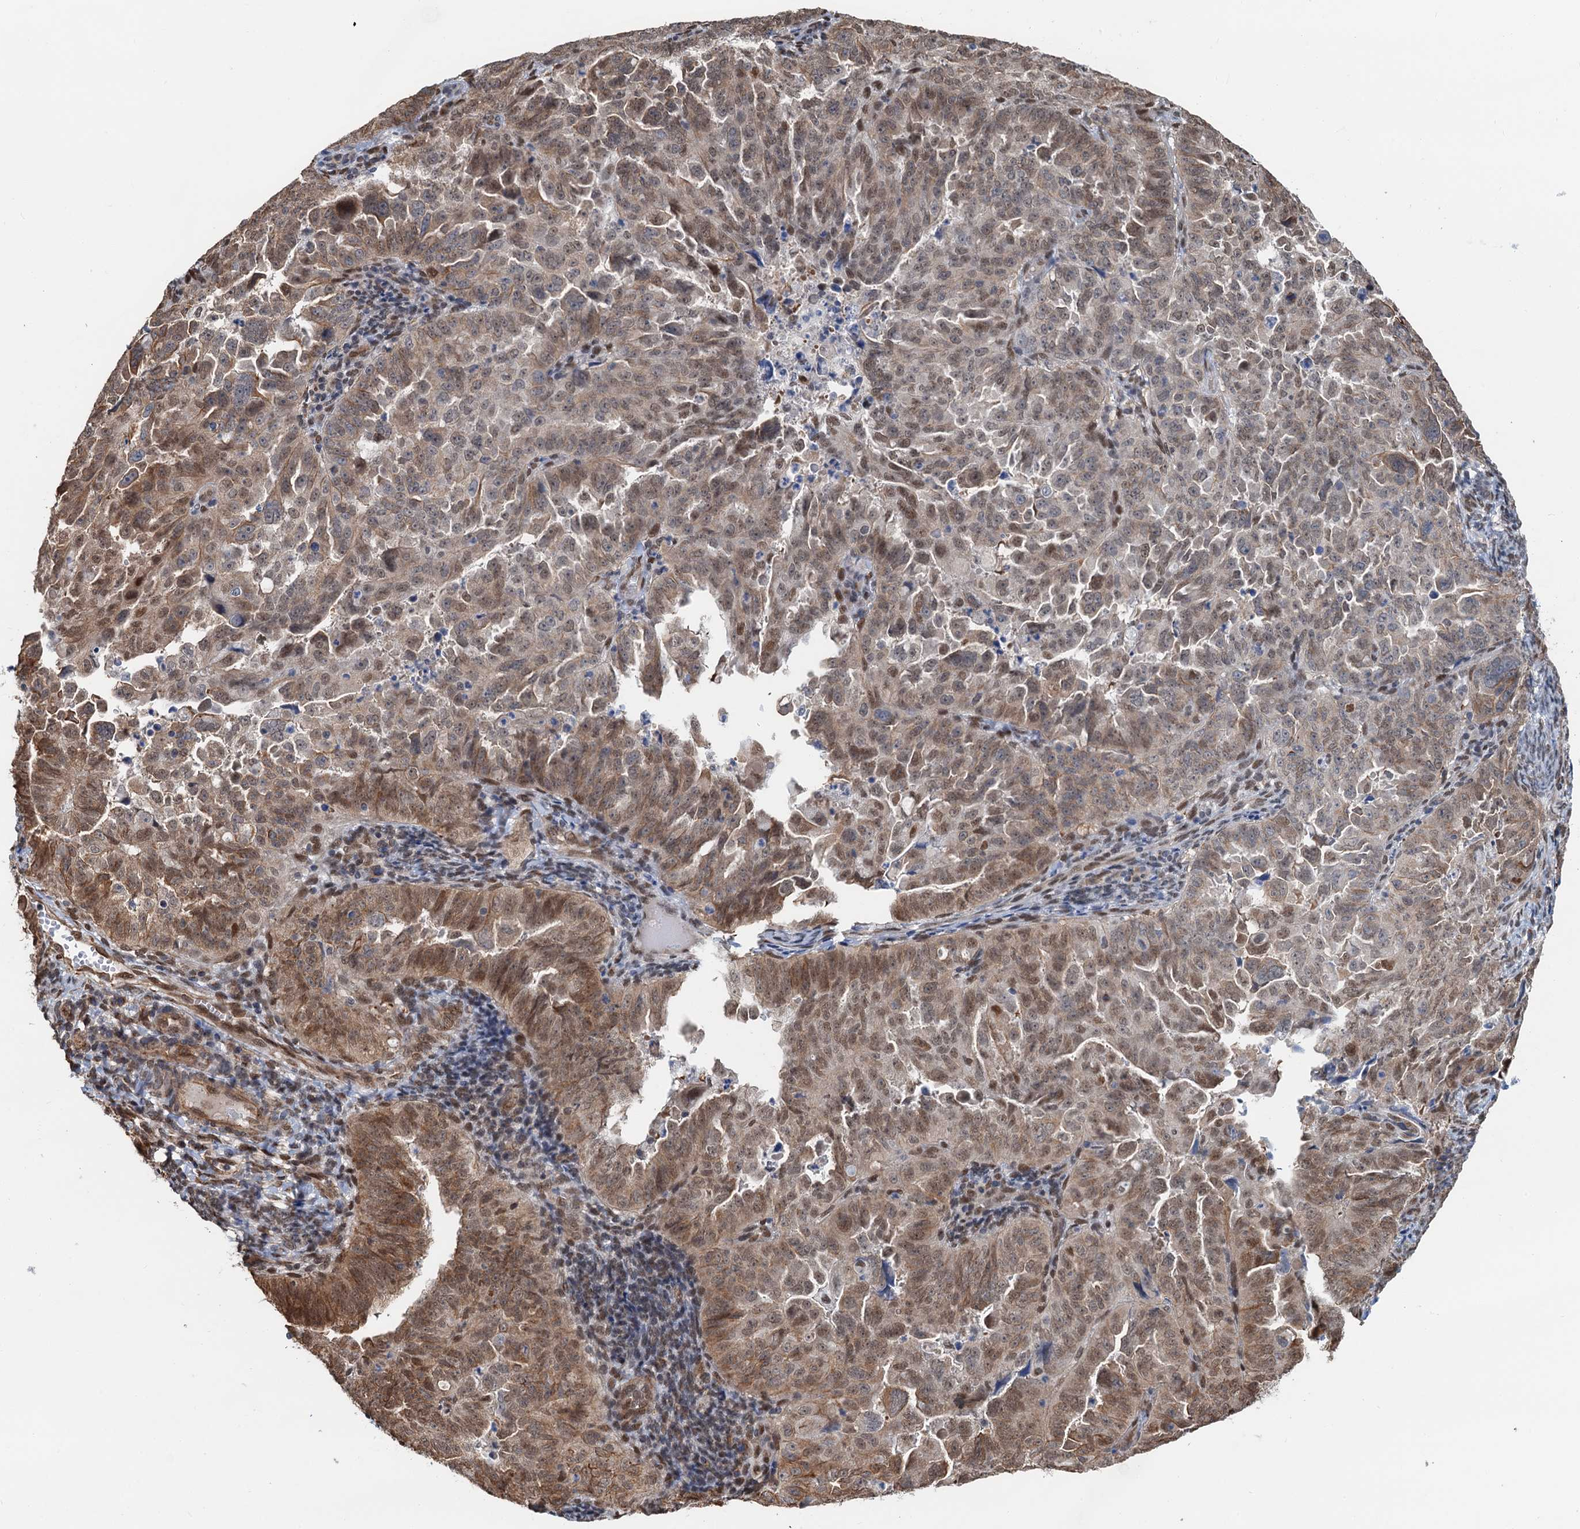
{"staining": {"intensity": "moderate", "quantity": "25%-75%", "location": "cytoplasmic/membranous,nuclear"}, "tissue": "endometrial cancer", "cell_type": "Tumor cells", "image_type": "cancer", "snomed": [{"axis": "morphology", "description": "Adenocarcinoma, NOS"}, {"axis": "topography", "description": "Endometrium"}], "caption": "Immunohistochemistry image of endometrial cancer stained for a protein (brown), which shows medium levels of moderate cytoplasmic/membranous and nuclear positivity in approximately 25%-75% of tumor cells.", "gene": "CFDP1", "patient": {"sex": "female", "age": 65}}